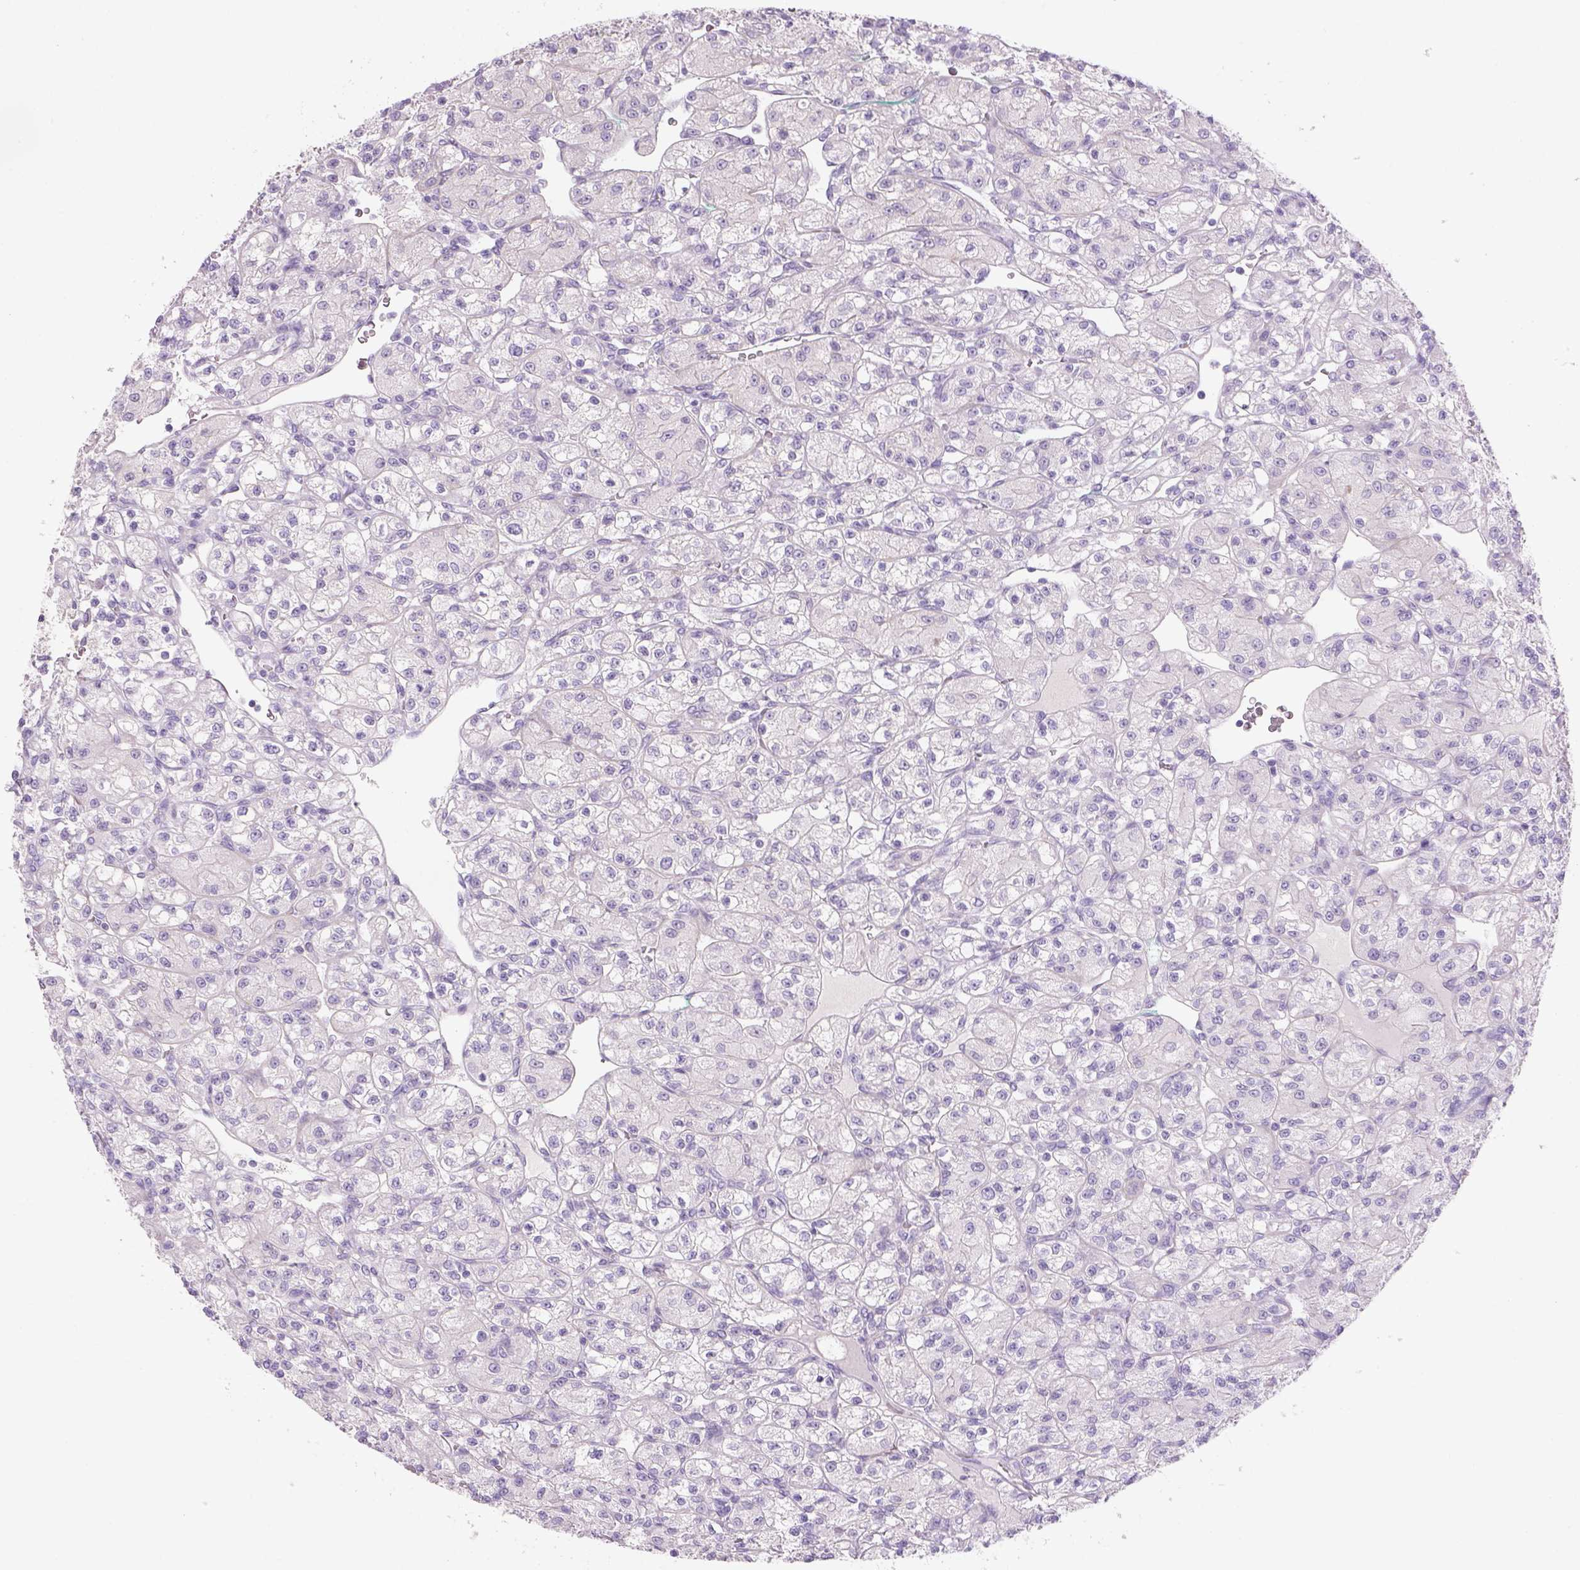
{"staining": {"intensity": "negative", "quantity": "none", "location": "none"}, "tissue": "renal cancer", "cell_type": "Tumor cells", "image_type": "cancer", "snomed": [{"axis": "morphology", "description": "Adenocarcinoma, NOS"}, {"axis": "topography", "description": "Kidney"}], "caption": "This is a photomicrograph of immunohistochemistry (IHC) staining of adenocarcinoma (renal), which shows no expression in tumor cells.", "gene": "TENM4", "patient": {"sex": "female", "age": 70}}